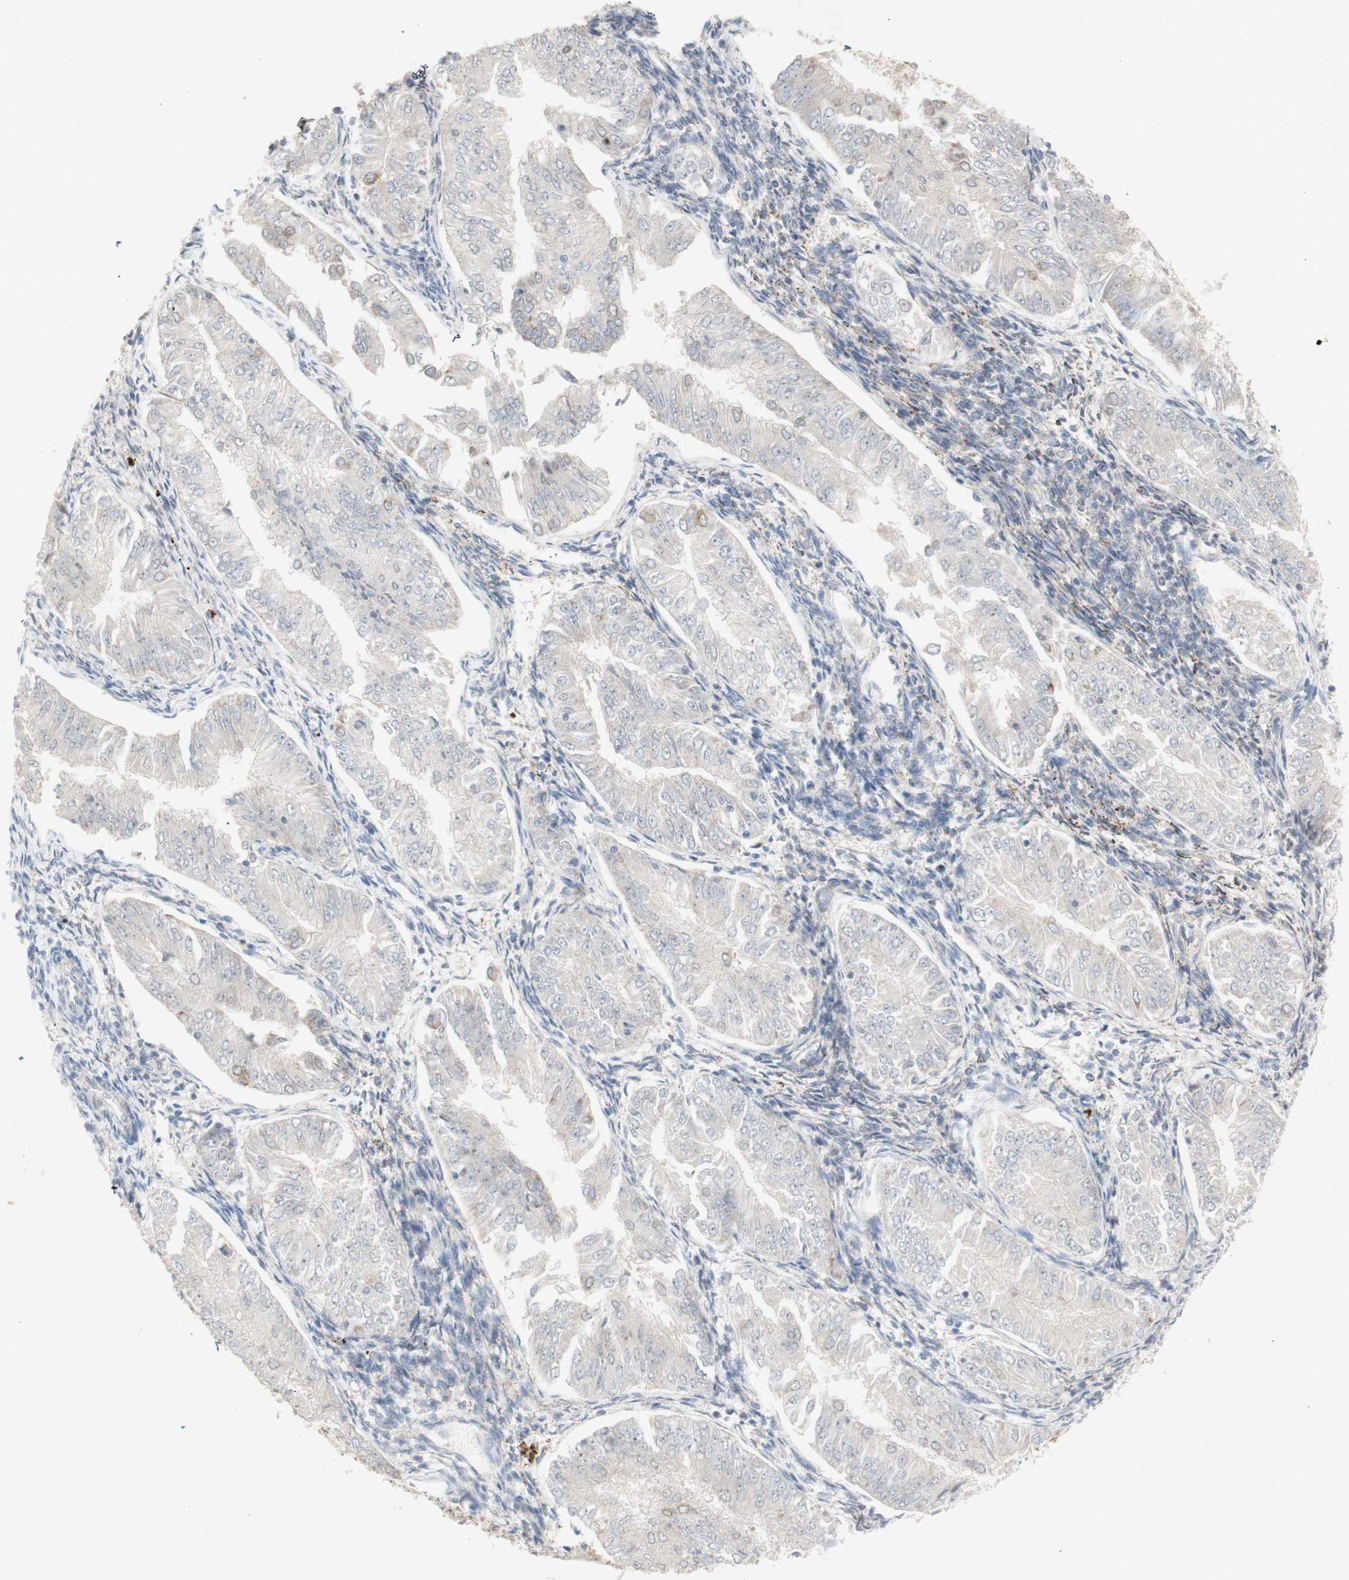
{"staining": {"intensity": "negative", "quantity": "none", "location": "none"}, "tissue": "endometrial cancer", "cell_type": "Tumor cells", "image_type": "cancer", "snomed": [{"axis": "morphology", "description": "Adenocarcinoma, NOS"}, {"axis": "topography", "description": "Endometrium"}], "caption": "High magnification brightfield microscopy of endometrial adenocarcinoma stained with DAB (brown) and counterstained with hematoxylin (blue): tumor cells show no significant expression.", "gene": "CNTNAP1", "patient": {"sex": "female", "age": 53}}